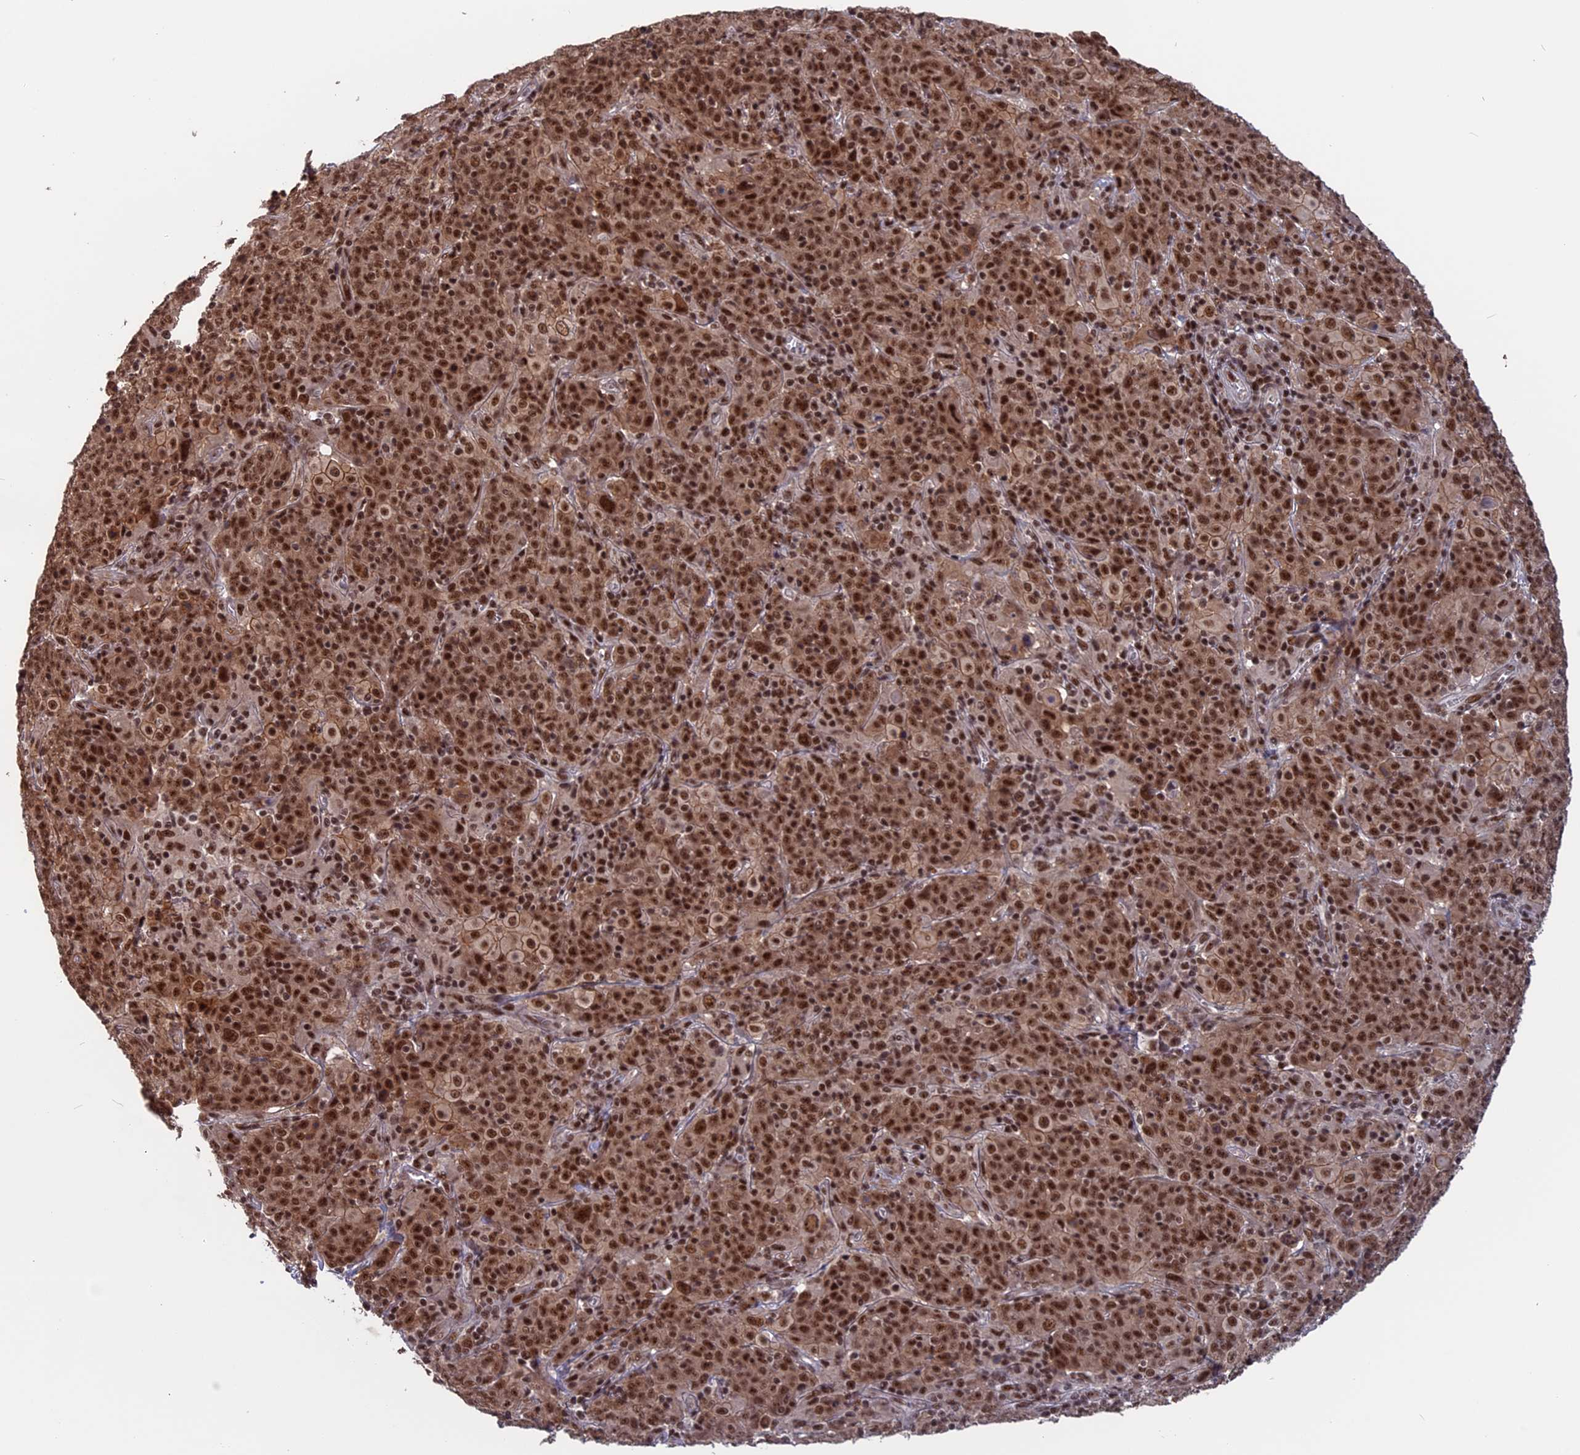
{"staining": {"intensity": "moderate", "quantity": ">75%", "location": "nuclear"}, "tissue": "cervical cancer", "cell_type": "Tumor cells", "image_type": "cancer", "snomed": [{"axis": "morphology", "description": "Squamous cell carcinoma, NOS"}, {"axis": "topography", "description": "Cervix"}], "caption": "Squamous cell carcinoma (cervical) stained with immunohistochemistry reveals moderate nuclear staining in about >75% of tumor cells. (brown staining indicates protein expression, while blue staining denotes nuclei).", "gene": "CACTIN", "patient": {"sex": "female", "age": 67}}